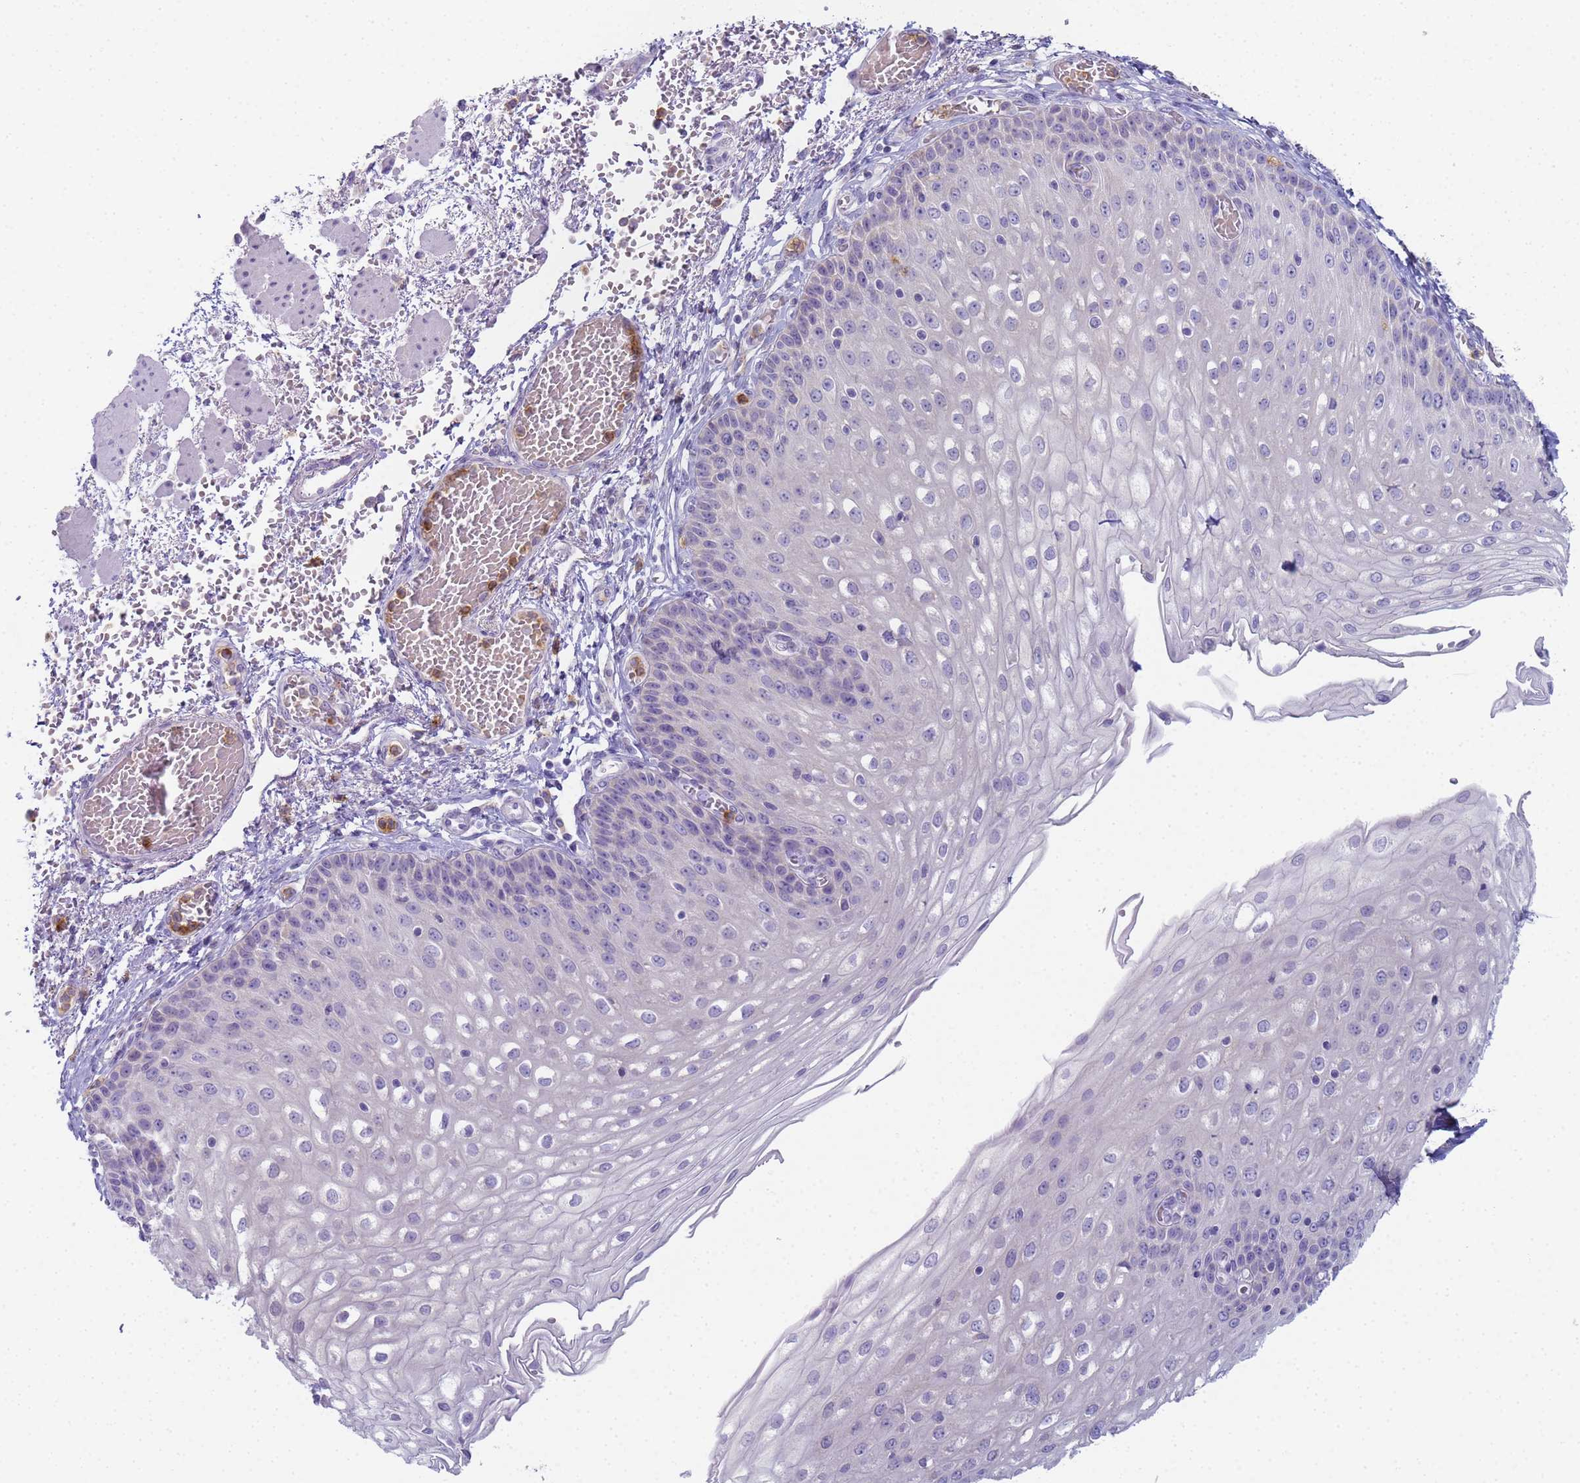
{"staining": {"intensity": "negative", "quantity": "none", "location": "none"}, "tissue": "esophagus", "cell_type": "Squamous epithelial cells", "image_type": "normal", "snomed": [{"axis": "morphology", "description": "Normal tissue, NOS"}, {"axis": "topography", "description": "Esophagus"}], "caption": "The image reveals no staining of squamous epithelial cells in normal esophagus.", "gene": "CR1", "patient": {"sex": "male", "age": 81}}